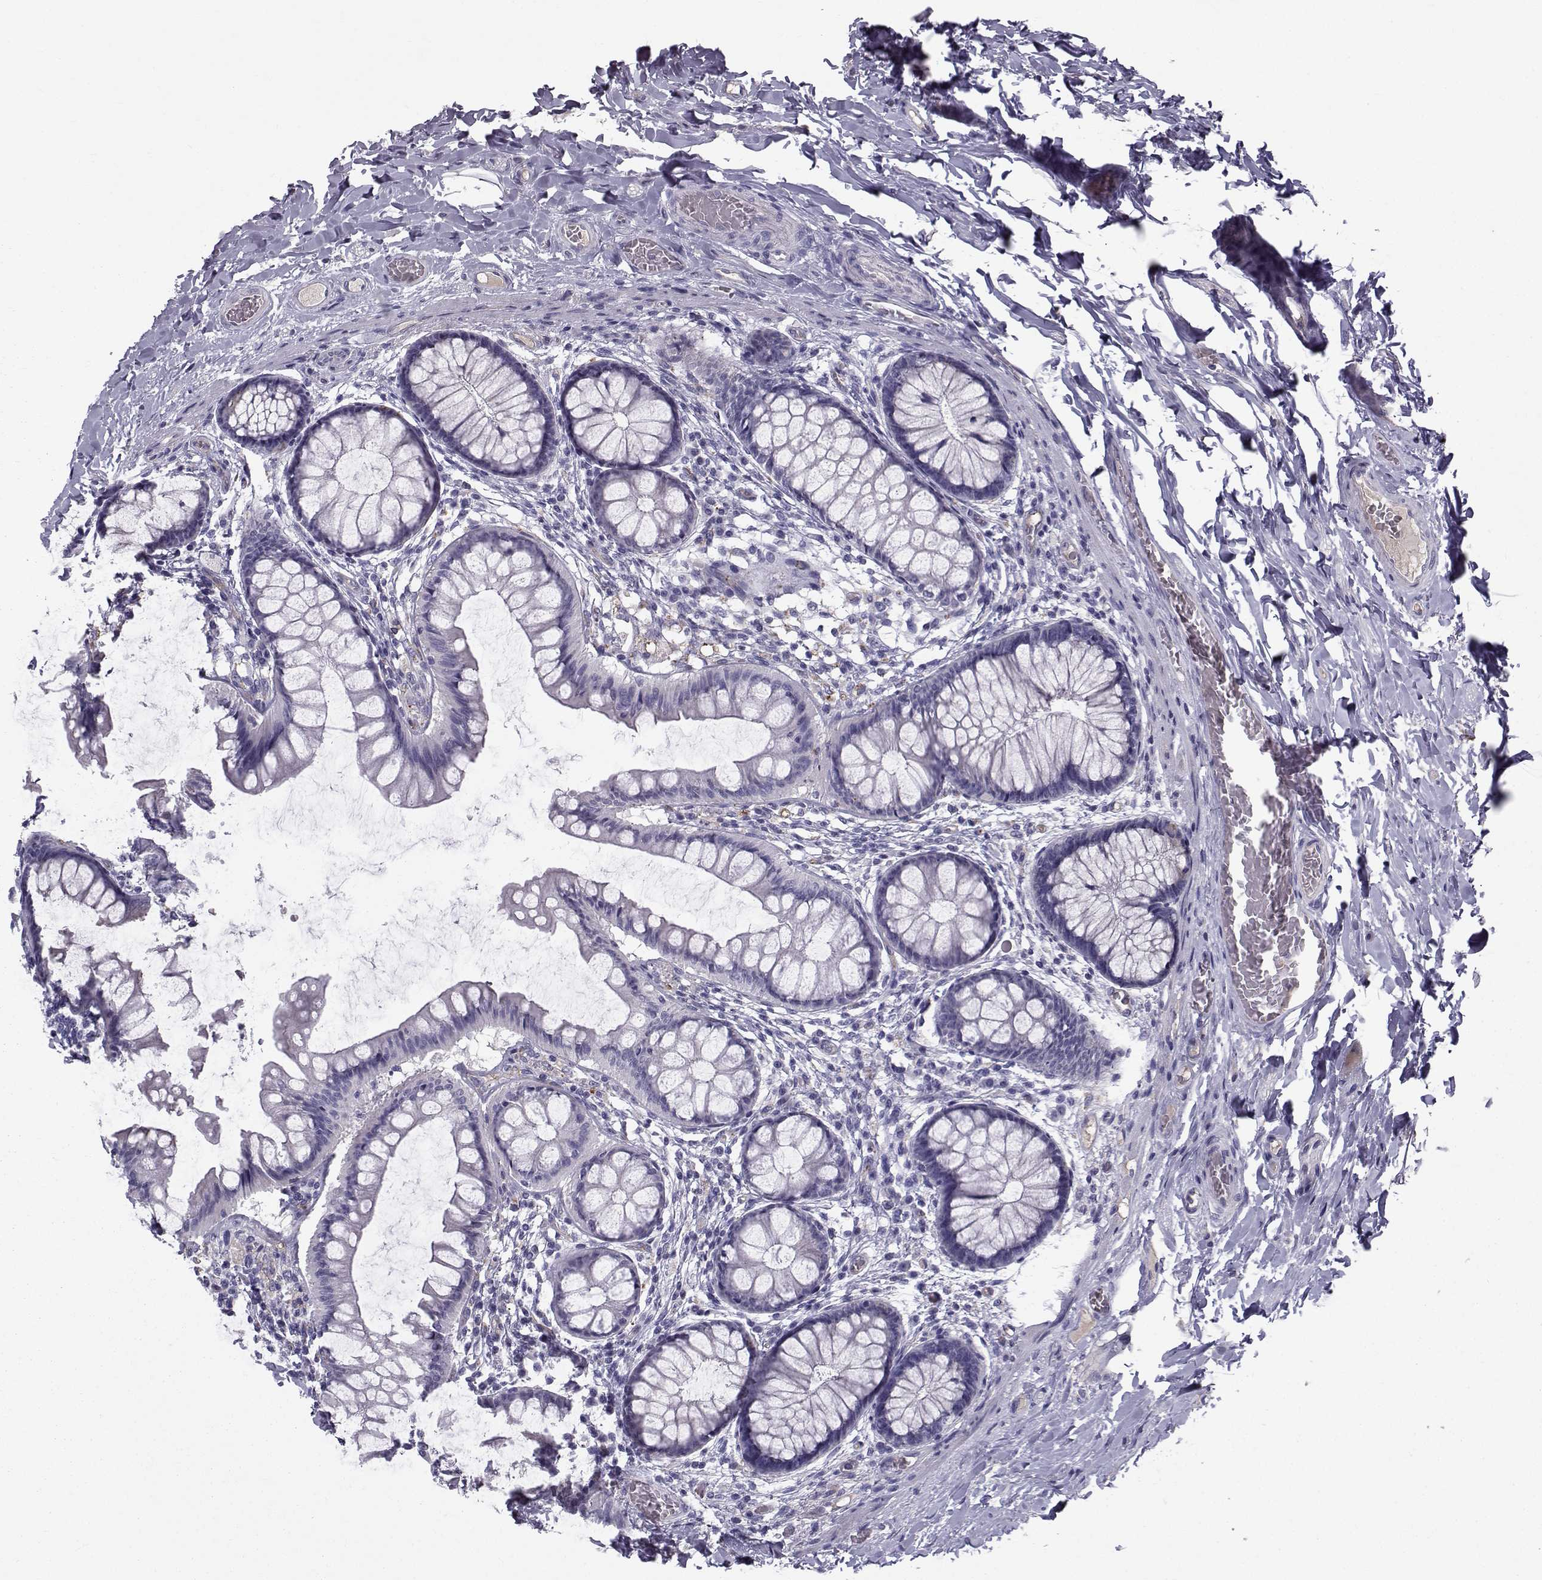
{"staining": {"intensity": "negative", "quantity": "none", "location": "none"}, "tissue": "colon", "cell_type": "Endothelial cells", "image_type": "normal", "snomed": [{"axis": "morphology", "description": "Normal tissue, NOS"}, {"axis": "topography", "description": "Colon"}], "caption": "DAB immunohistochemical staining of normal human colon demonstrates no significant positivity in endothelial cells.", "gene": "CALCR", "patient": {"sex": "female", "age": 65}}